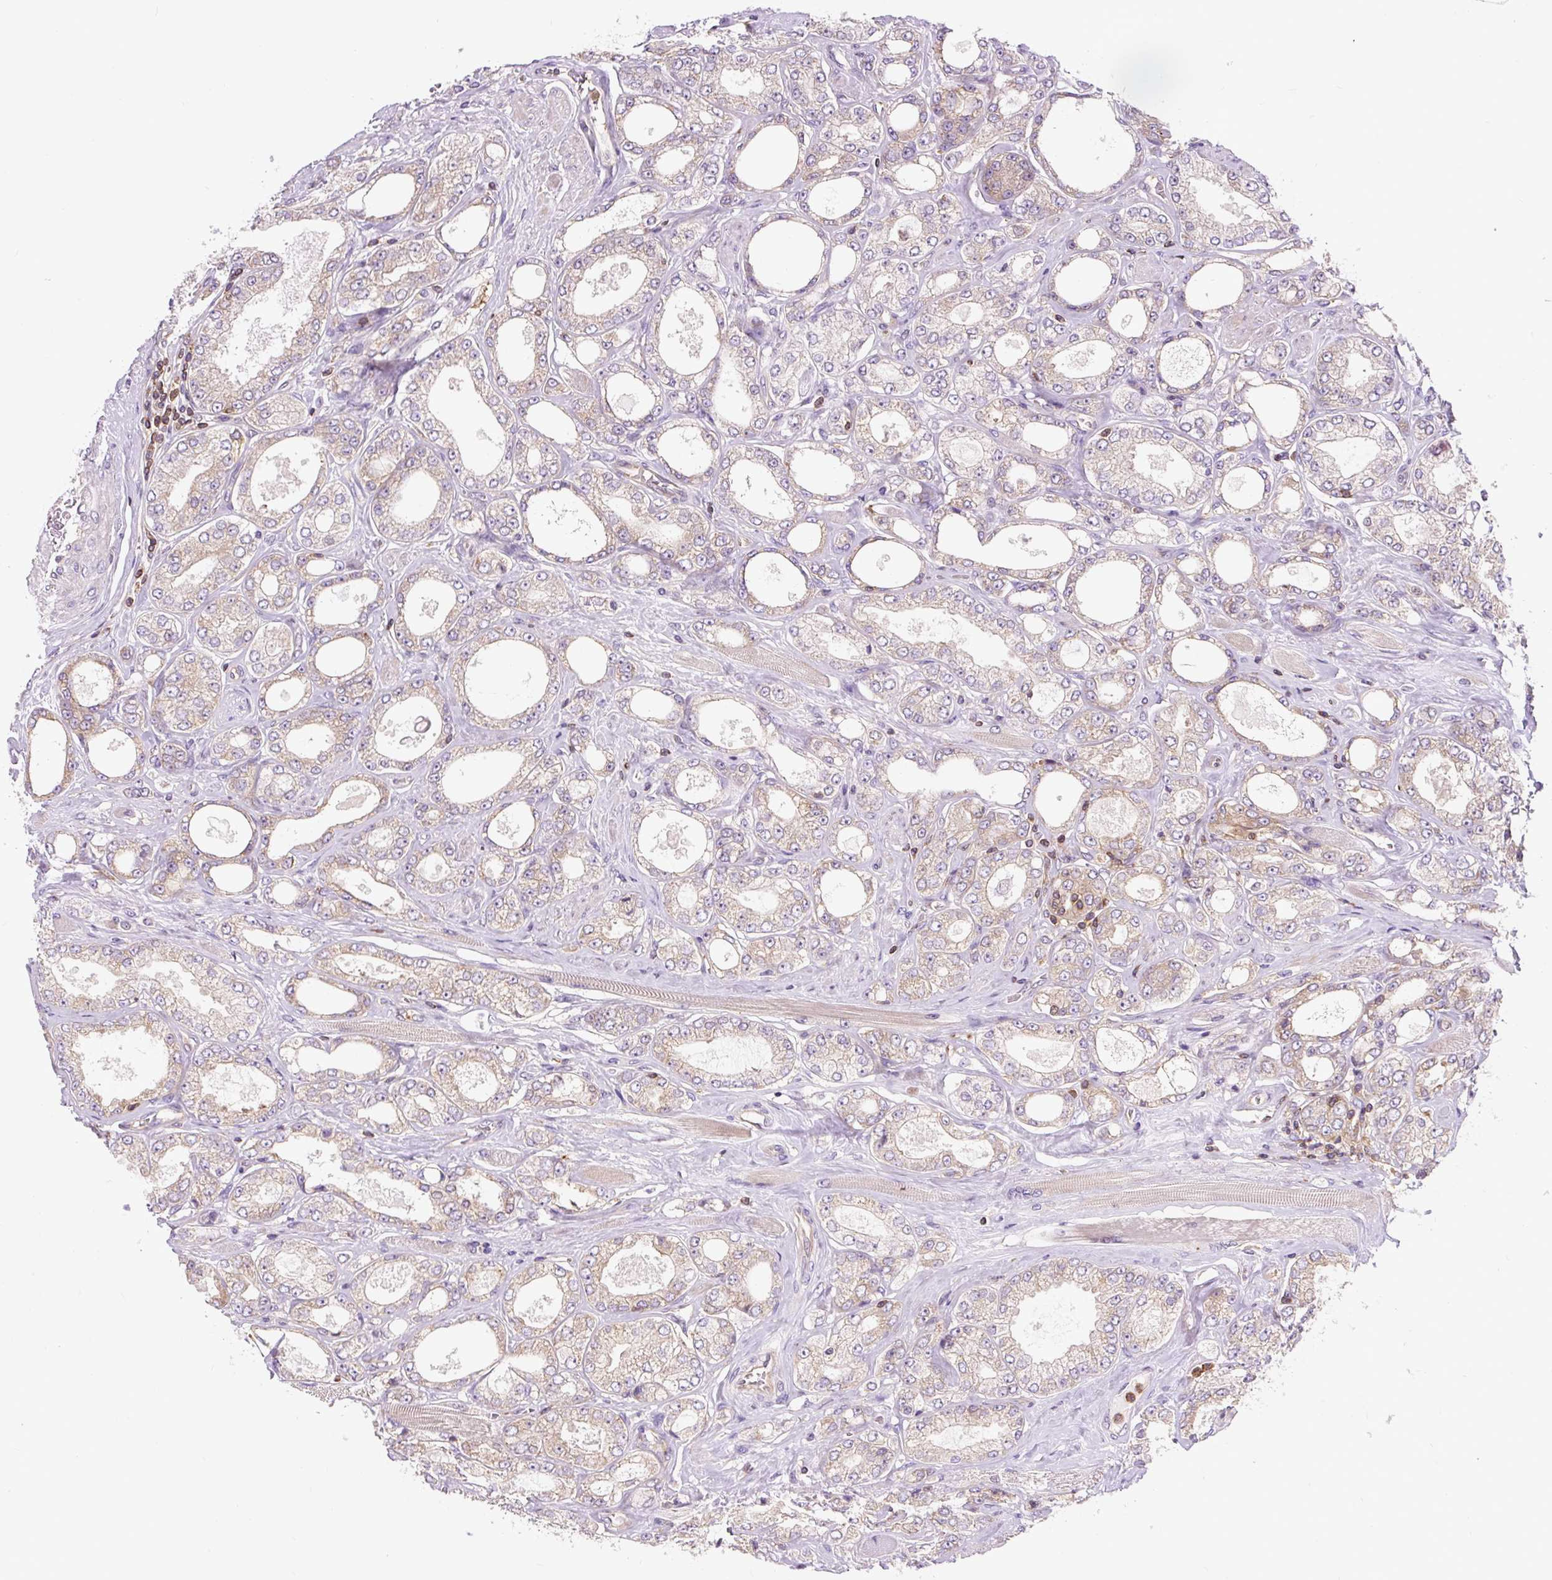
{"staining": {"intensity": "weak", "quantity": "25%-75%", "location": "cytoplasmic/membranous"}, "tissue": "prostate cancer", "cell_type": "Tumor cells", "image_type": "cancer", "snomed": [{"axis": "morphology", "description": "Adenocarcinoma, High grade"}, {"axis": "topography", "description": "Prostate"}], "caption": "Protein expression analysis of human prostate cancer (high-grade adenocarcinoma) reveals weak cytoplasmic/membranous staining in approximately 25%-75% of tumor cells.", "gene": "CISD3", "patient": {"sex": "male", "age": 68}}